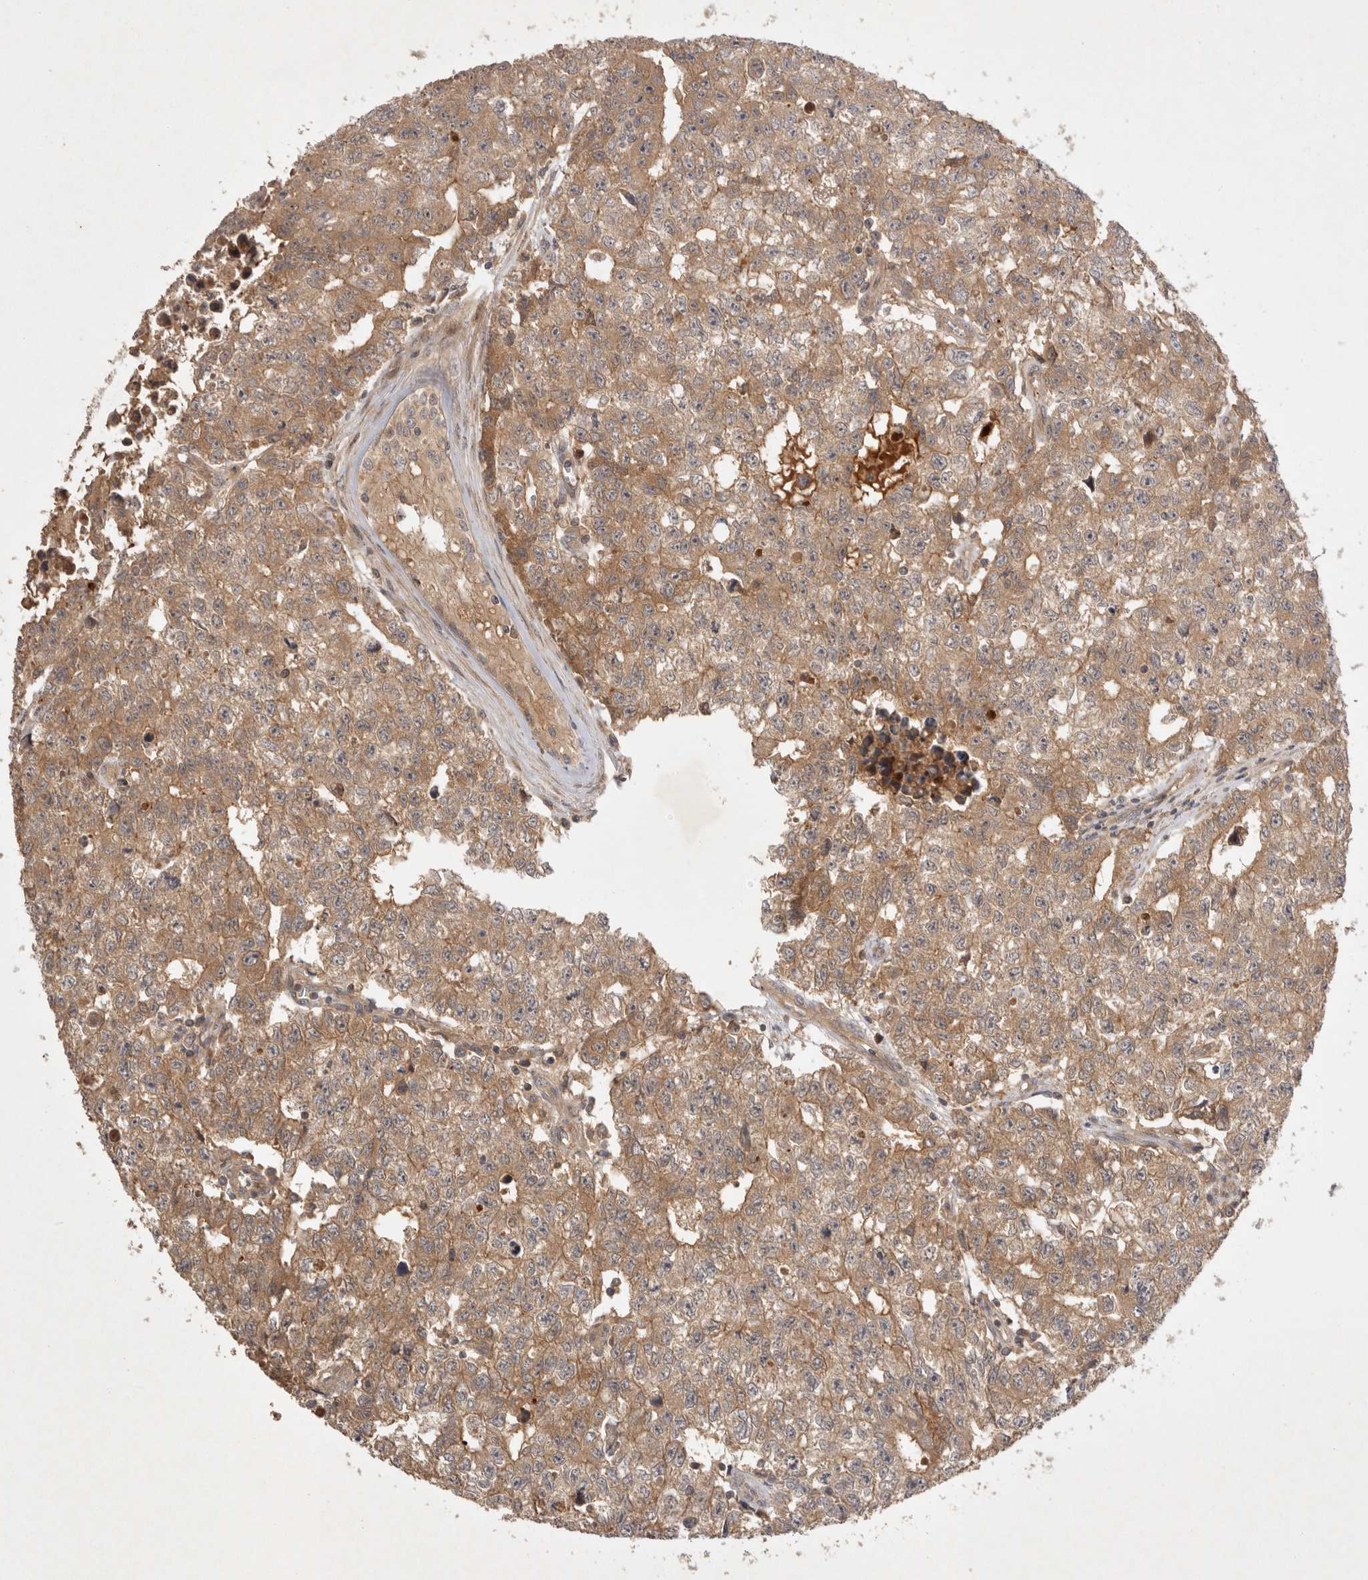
{"staining": {"intensity": "moderate", "quantity": ">75%", "location": "cytoplasmic/membranous"}, "tissue": "testis cancer", "cell_type": "Tumor cells", "image_type": "cancer", "snomed": [{"axis": "morphology", "description": "Carcinoma, Embryonal, NOS"}, {"axis": "topography", "description": "Testis"}], "caption": "Embryonal carcinoma (testis) was stained to show a protein in brown. There is medium levels of moderate cytoplasmic/membranous staining in about >75% of tumor cells.", "gene": "PPP1R42", "patient": {"sex": "male", "age": 28}}